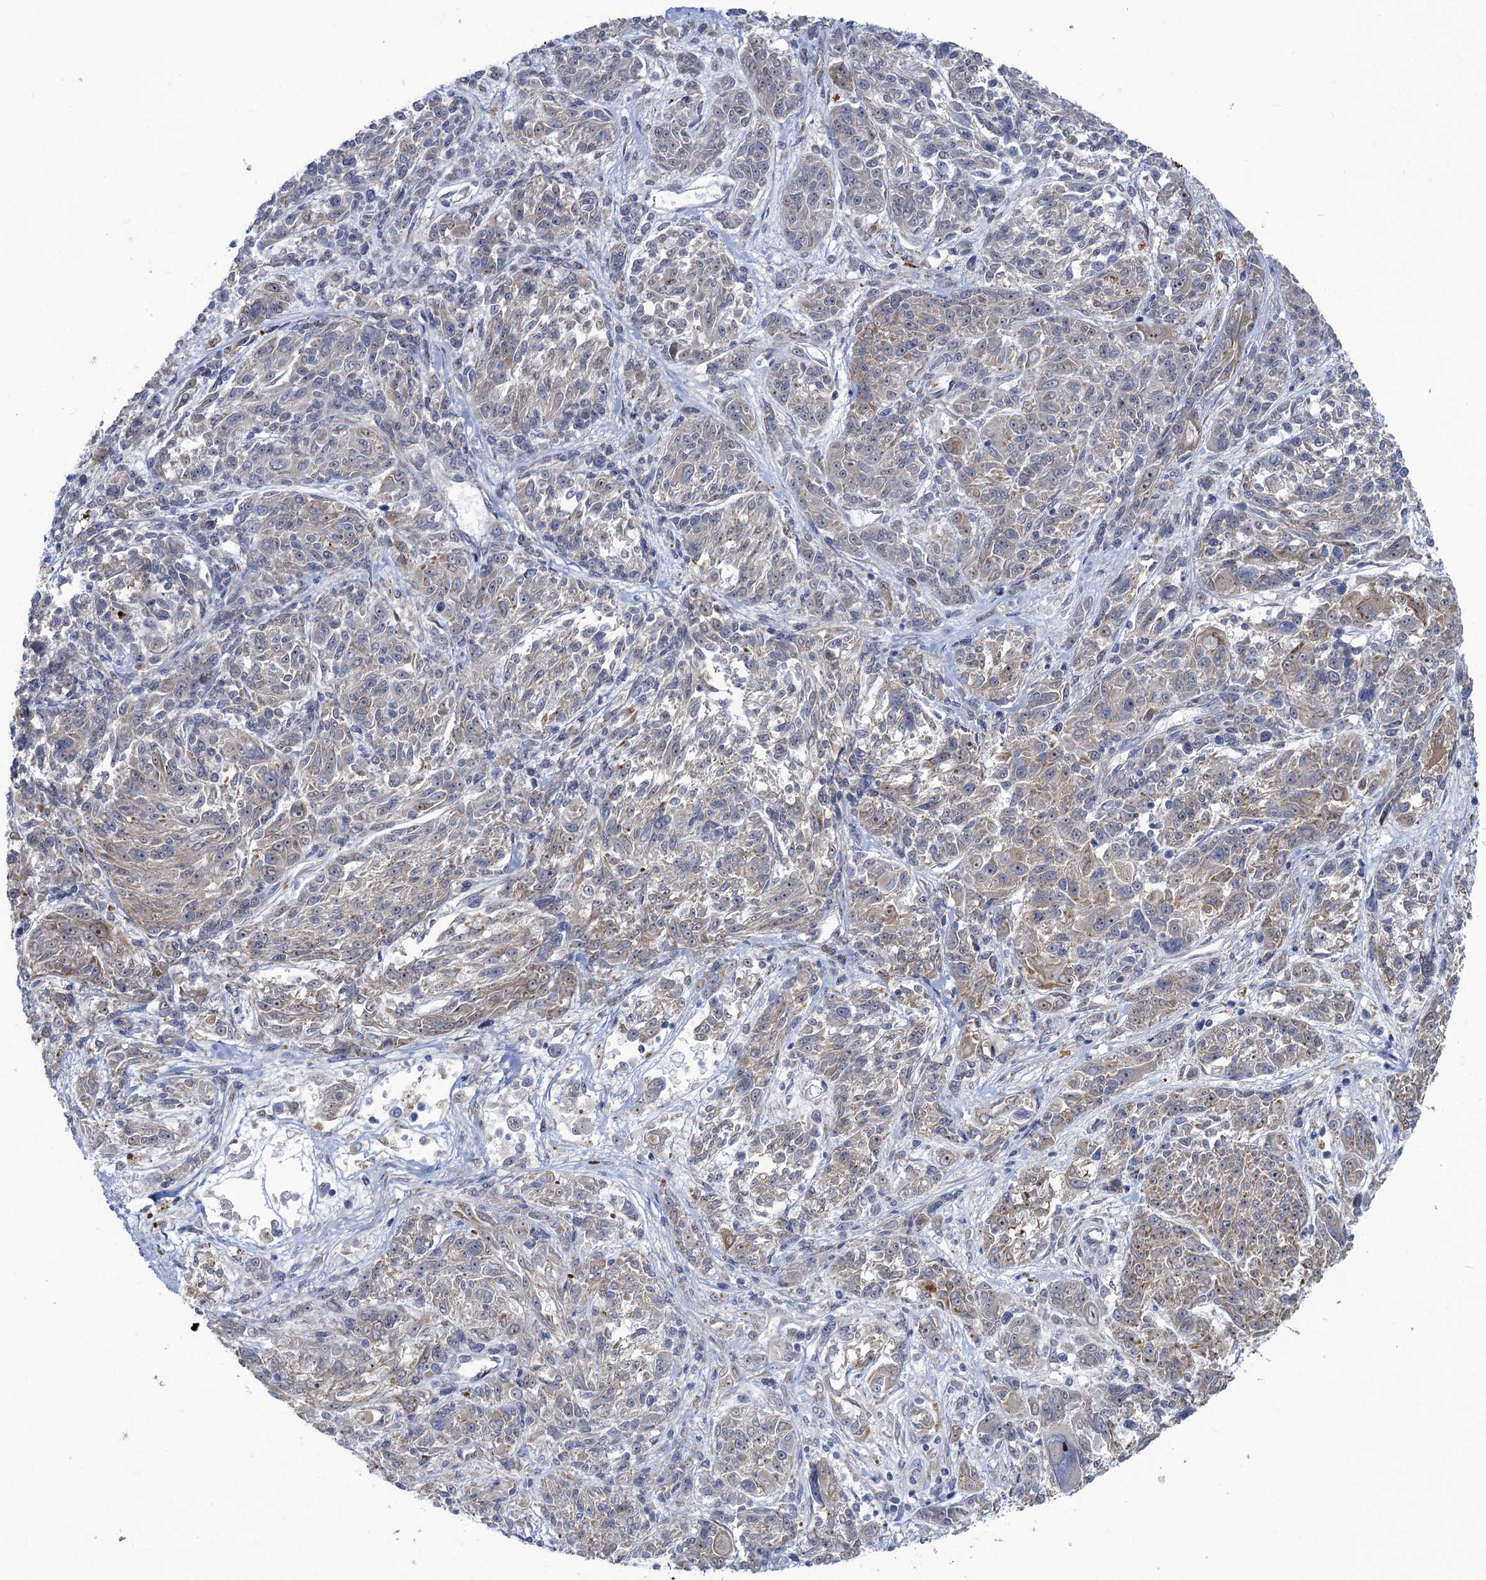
{"staining": {"intensity": "weak", "quantity": "<25%", "location": "cytoplasmic/membranous"}, "tissue": "melanoma", "cell_type": "Tumor cells", "image_type": "cancer", "snomed": [{"axis": "morphology", "description": "Malignant melanoma, NOS"}, {"axis": "topography", "description": "Skin"}], "caption": "Immunohistochemical staining of malignant melanoma demonstrates no significant positivity in tumor cells.", "gene": "QPCTL", "patient": {"sex": "male", "age": 53}}